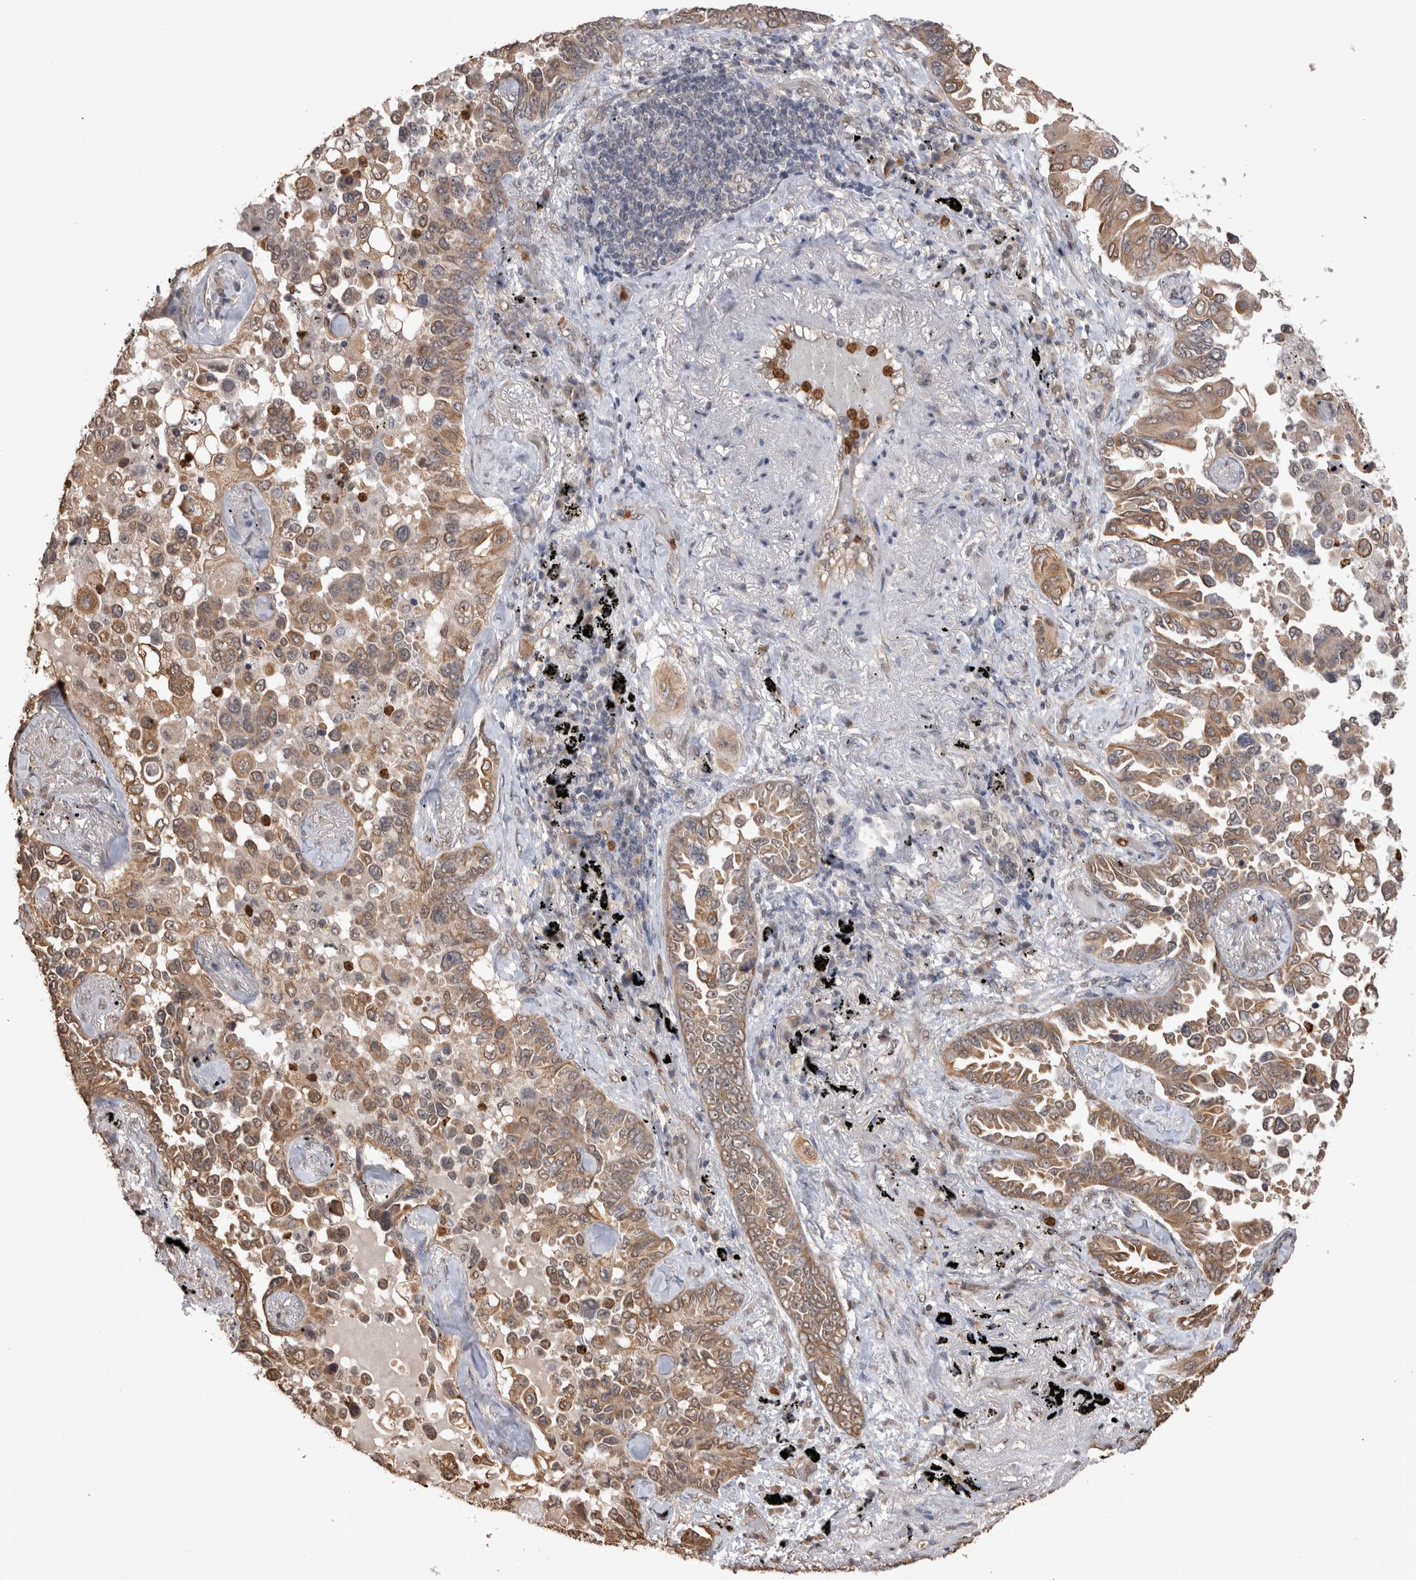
{"staining": {"intensity": "weak", "quantity": ">75%", "location": "cytoplasmic/membranous"}, "tissue": "lung cancer", "cell_type": "Tumor cells", "image_type": "cancer", "snomed": [{"axis": "morphology", "description": "Adenocarcinoma, NOS"}, {"axis": "topography", "description": "Lung"}], "caption": "An IHC micrograph of neoplastic tissue is shown. Protein staining in brown shows weak cytoplasmic/membranous positivity in lung cancer (adenocarcinoma) within tumor cells.", "gene": "PAK4", "patient": {"sex": "female", "age": 67}}